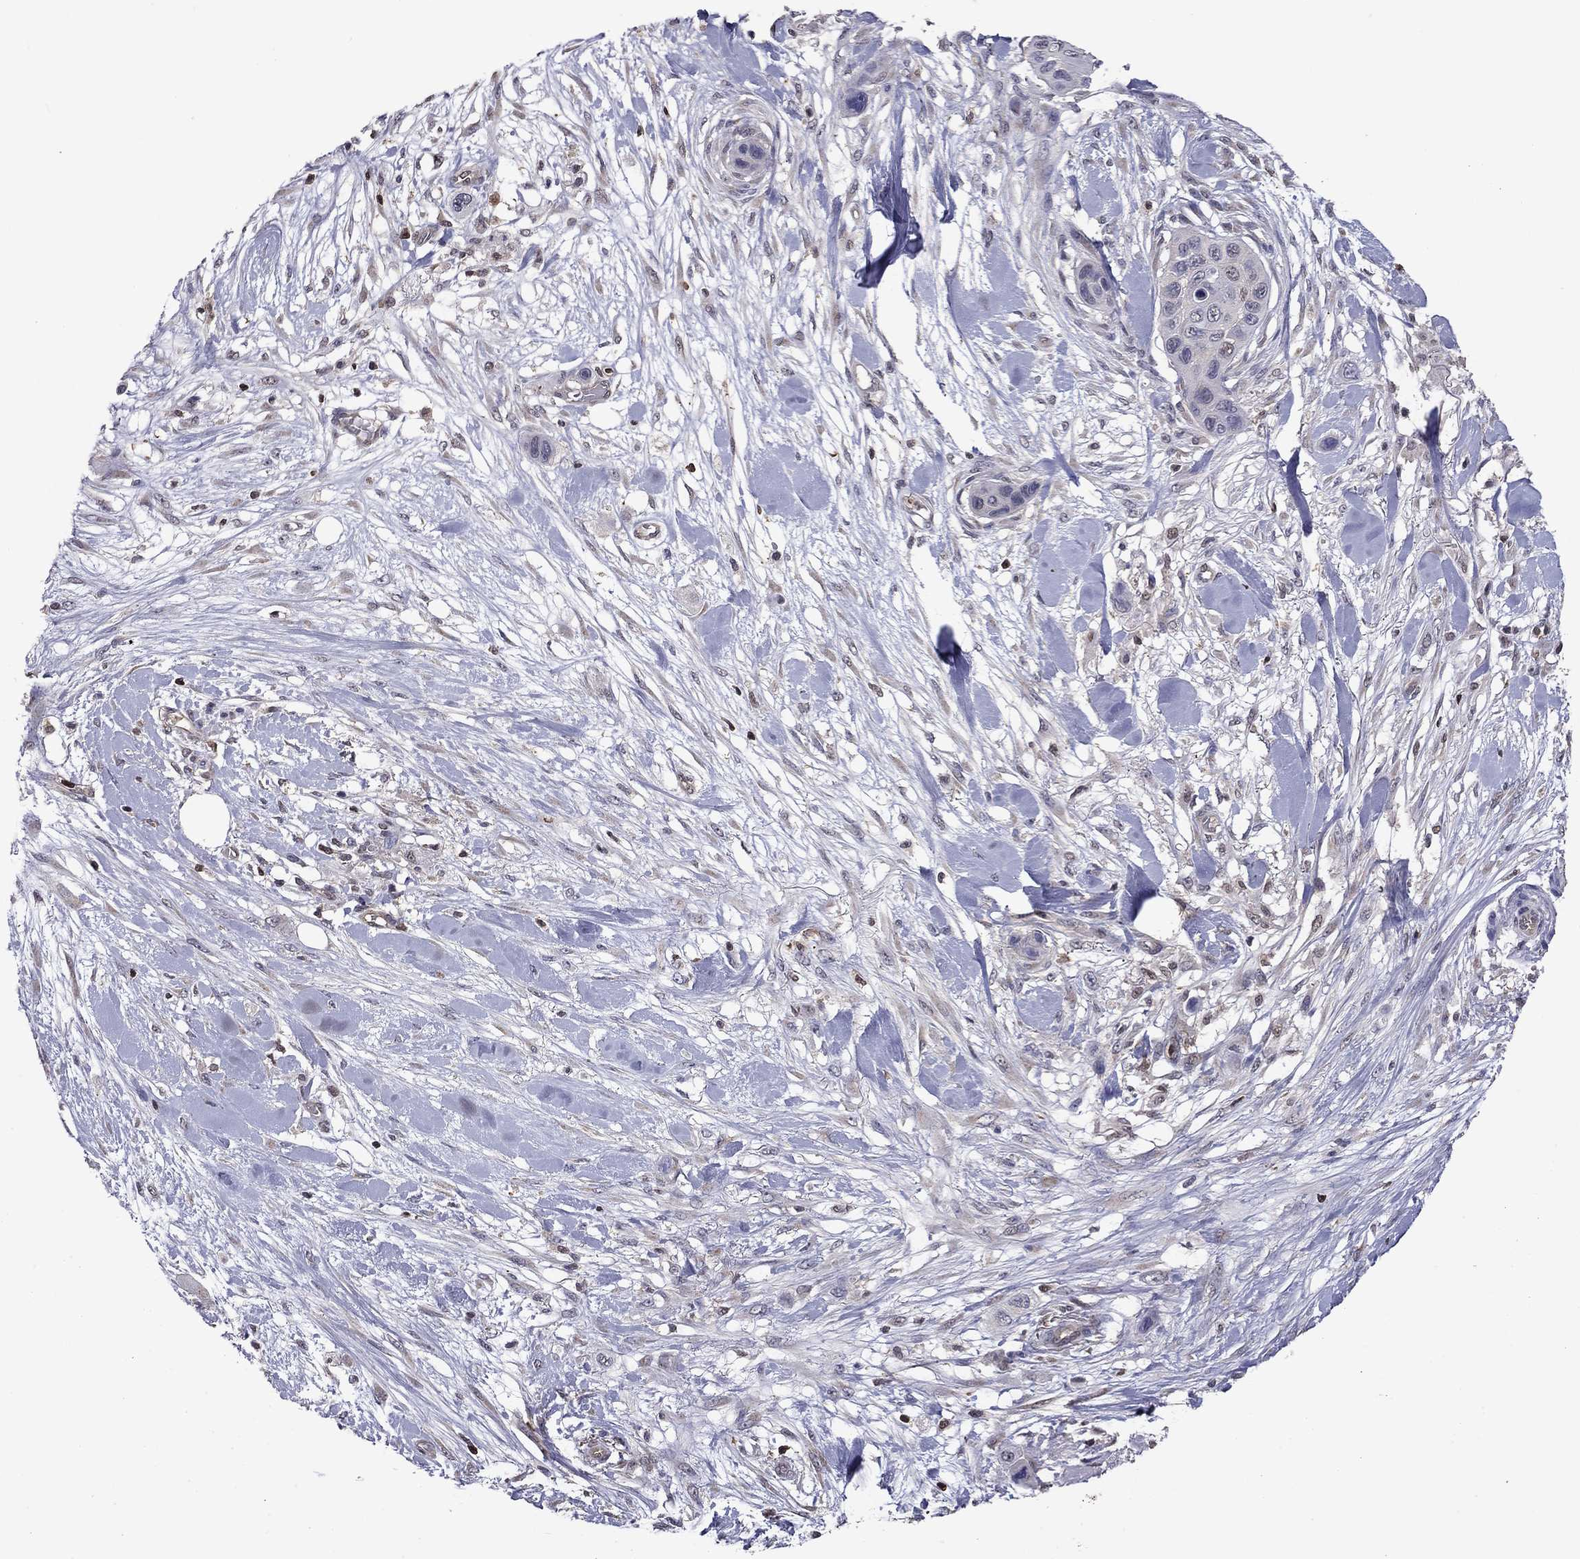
{"staining": {"intensity": "negative", "quantity": "none", "location": "none"}, "tissue": "skin cancer", "cell_type": "Tumor cells", "image_type": "cancer", "snomed": [{"axis": "morphology", "description": "Squamous cell carcinoma, NOS"}, {"axis": "topography", "description": "Skin"}], "caption": "A high-resolution image shows IHC staining of skin squamous cell carcinoma, which shows no significant expression in tumor cells.", "gene": "APPBP2", "patient": {"sex": "male", "age": 79}}